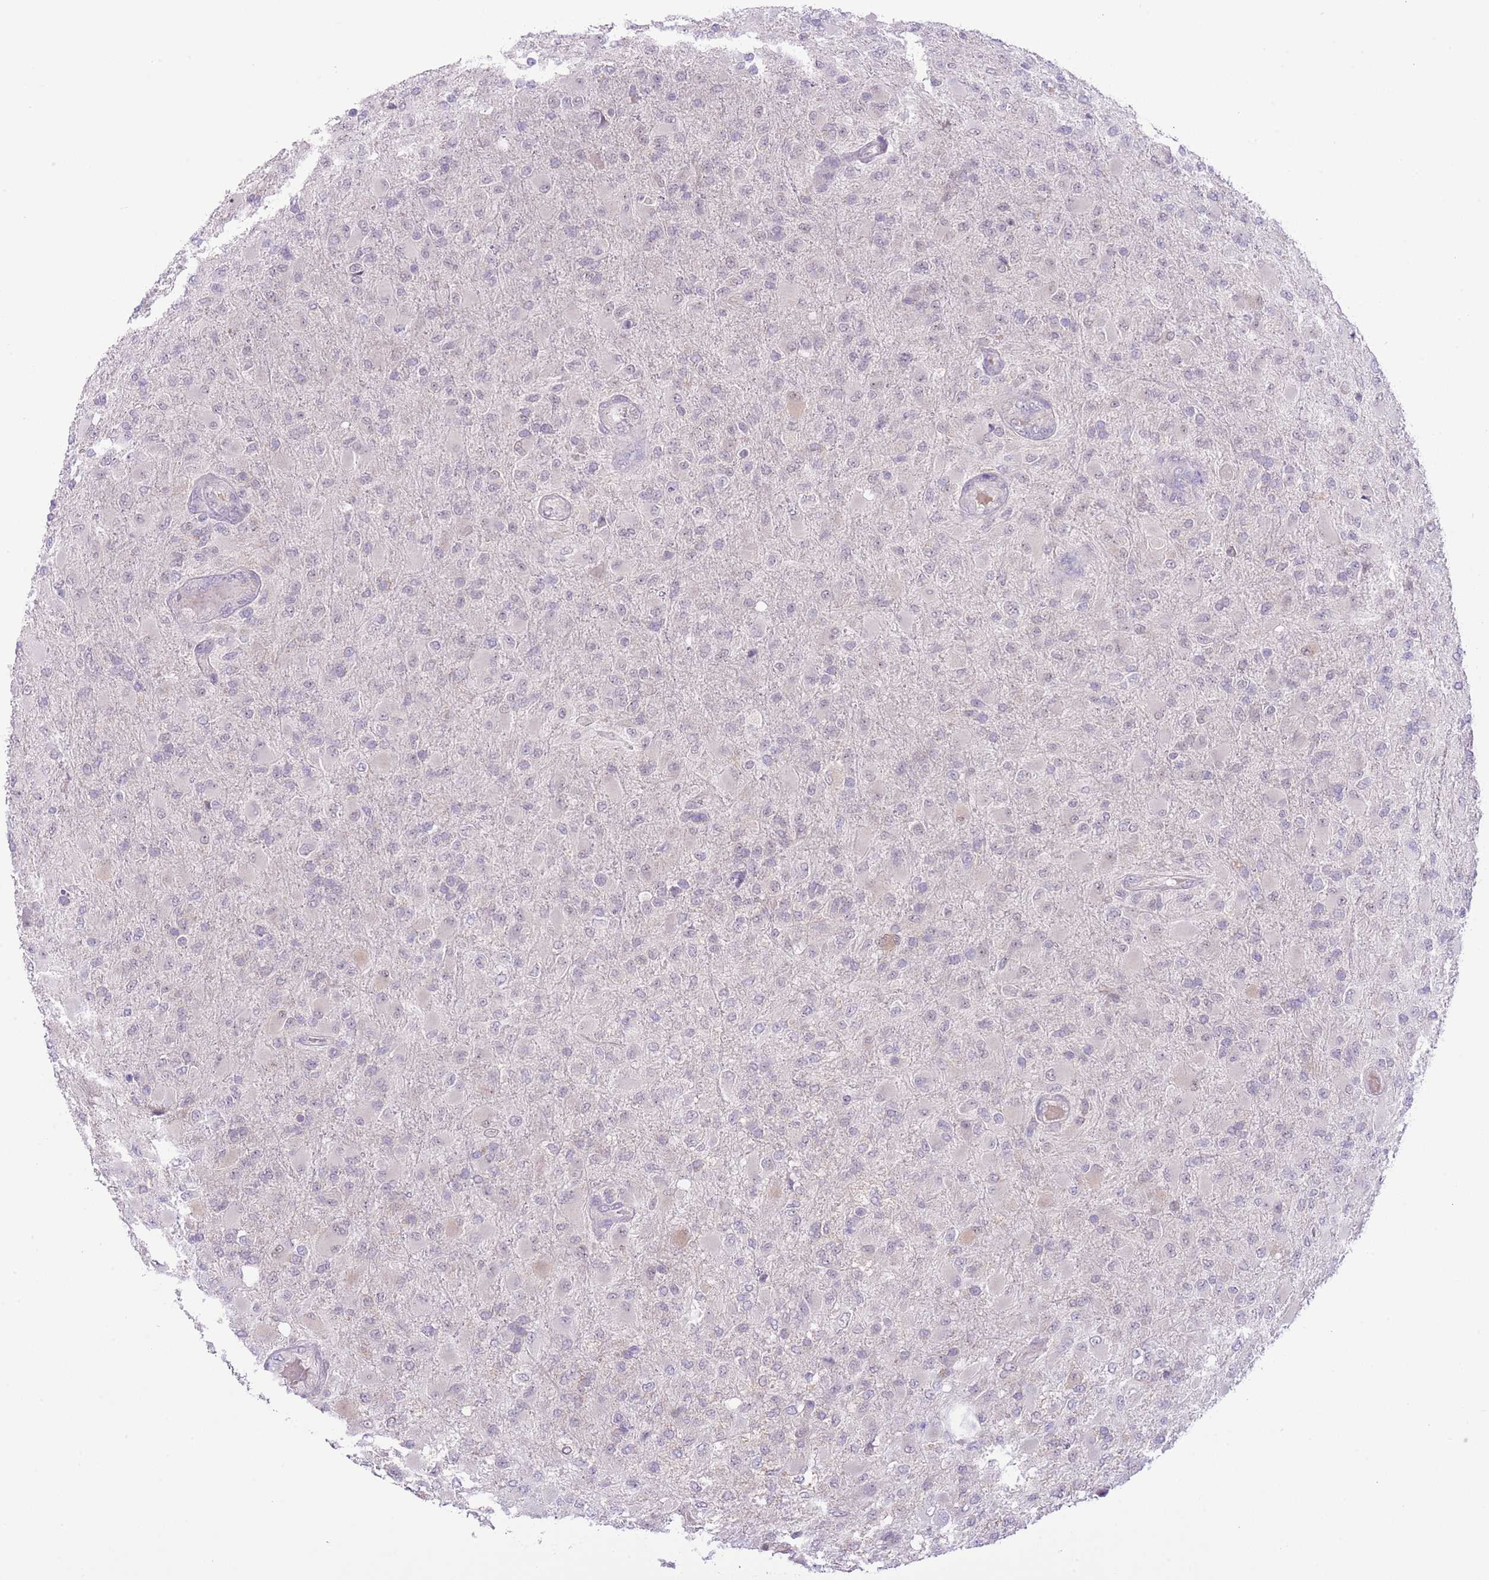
{"staining": {"intensity": "negative", "quantity": "none", "location": "none"}, "tissue": "glioma", "cell_type": "Tumor cells", "image_type": "cancer", "snomed": [{"axis": "morphology", "description": "Glioma, malignant, Low grade"}, {"axis": "topography", "description": "Brain"}], "caption": "Immunohistochemical staining of human malignant glioma (low-grade) reveals no significant staining in tumor cells.", "gene": "GALK2", "patient": {"sex": "male", "age": 65}}